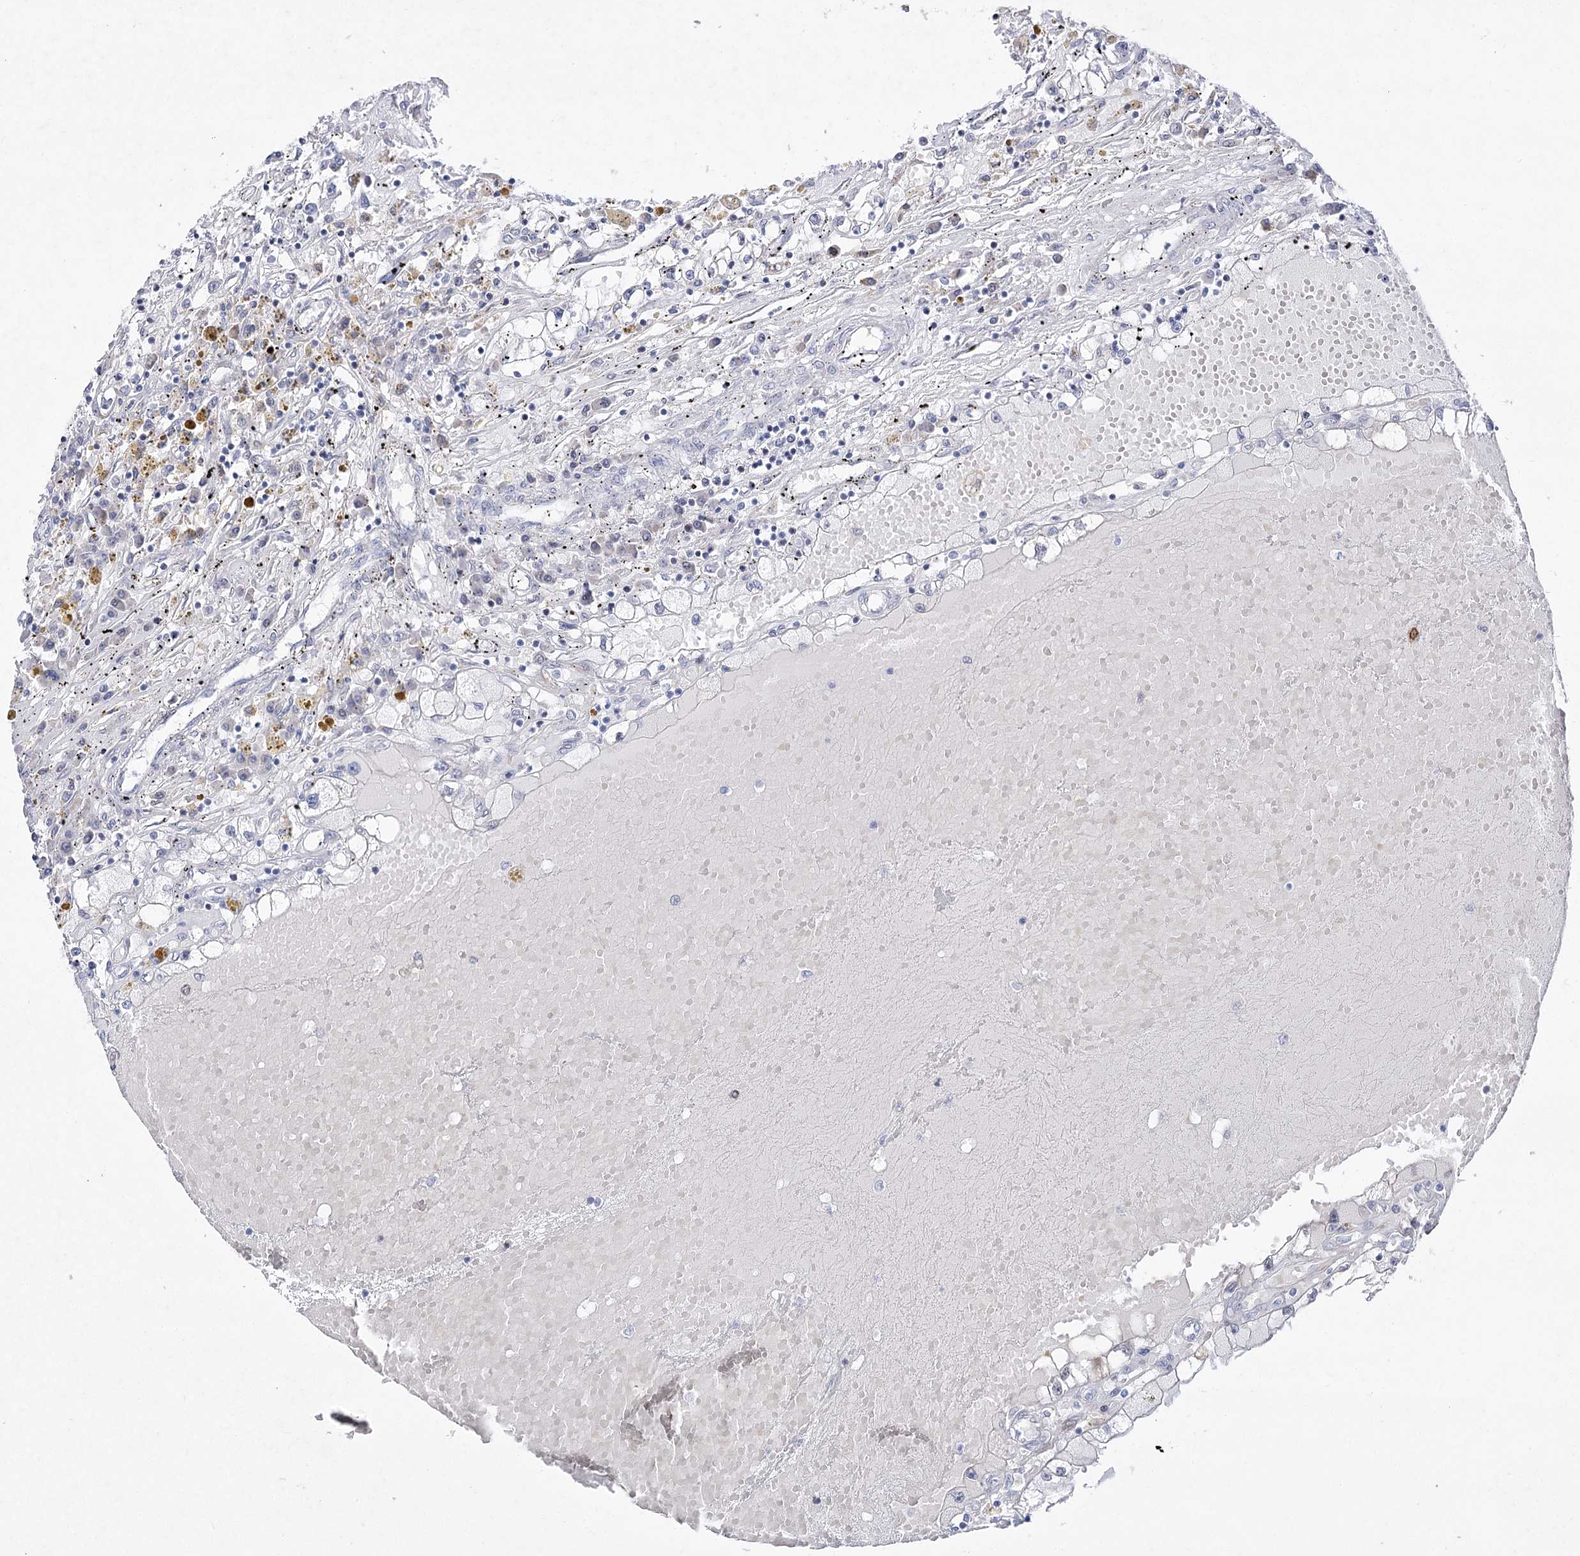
{"staining": {"intensity": "negative", "quantity": "none", "location": "none"}, "tissue": "renal cancer", "cell_type": "Tumor cells", "image_type": "cancer", "snomed": [{"axis": "morphology", "description": "Adenocarcinoma, NOS"}, {"axis": "topography", "description": "Kidney"}], "caption": "This micrograph is of renal cancer stained with IHC to label a protein in brown with the nuclei are counter-stained blue. There is no positivity in tumor cells.", "gene": "UGDH", "patient": {"sex": "male", "age": 56}}